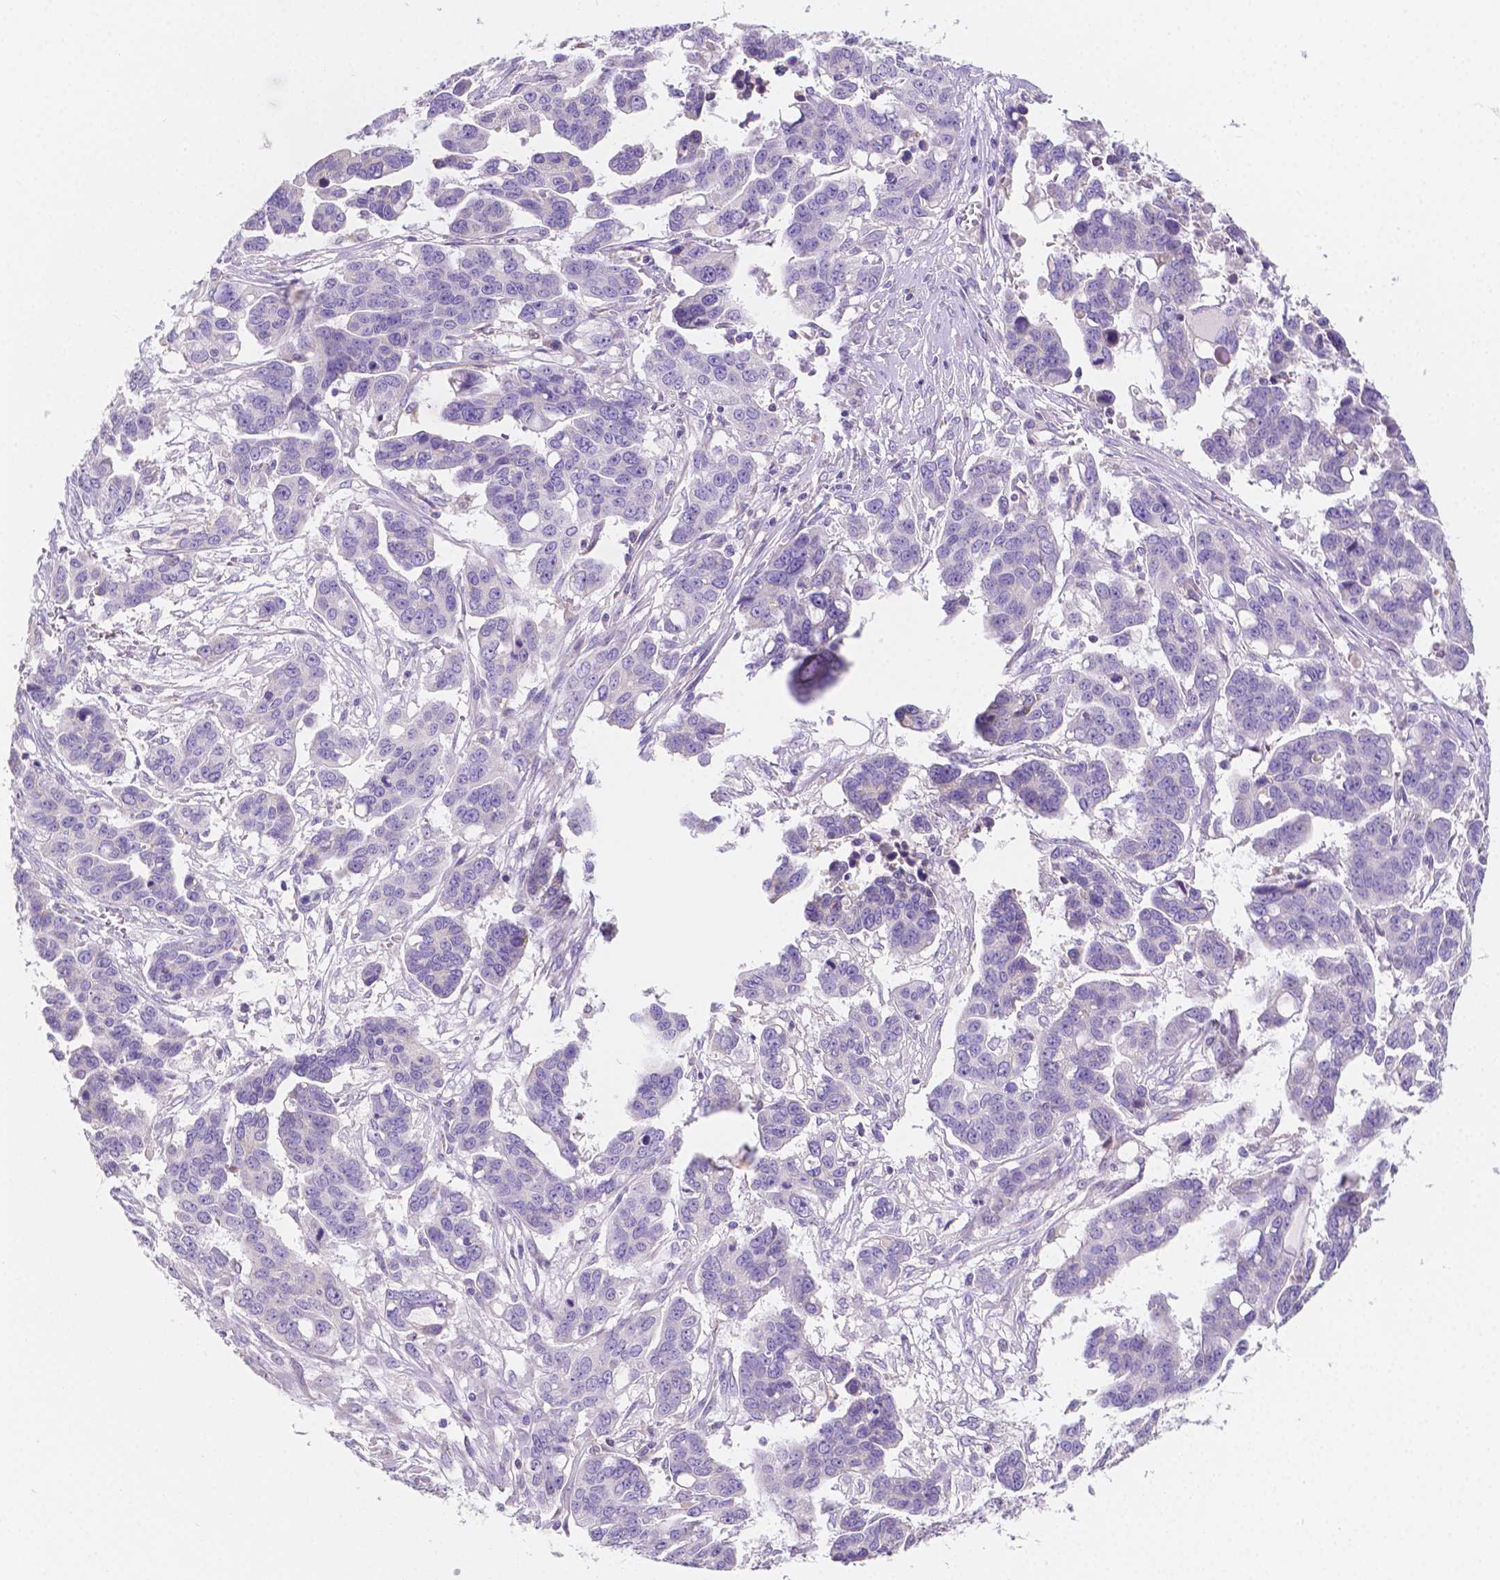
{"staining": {"intensity": "negative", "quantity": "none", "location": "none"}, "tissue": "ovarian cancer", "cell_type": "Tumor cells", "image_type": "cancer", "snomed": [{"axis": "morphology", "description": "Carcinoma, endometroid"}, {"axis": "topography", "description": "Ovary"}], "caption": "Photomicrograph shows no significant protein staining in tumor cells of endometroid carcinoma (ovarian). (DAB (3,3'-diaminobenzidine) IHC visualized using brightfield microscopy, high magnification).", "gene": "TMEM130", "patient": {"sex": "female", "age": 78}}